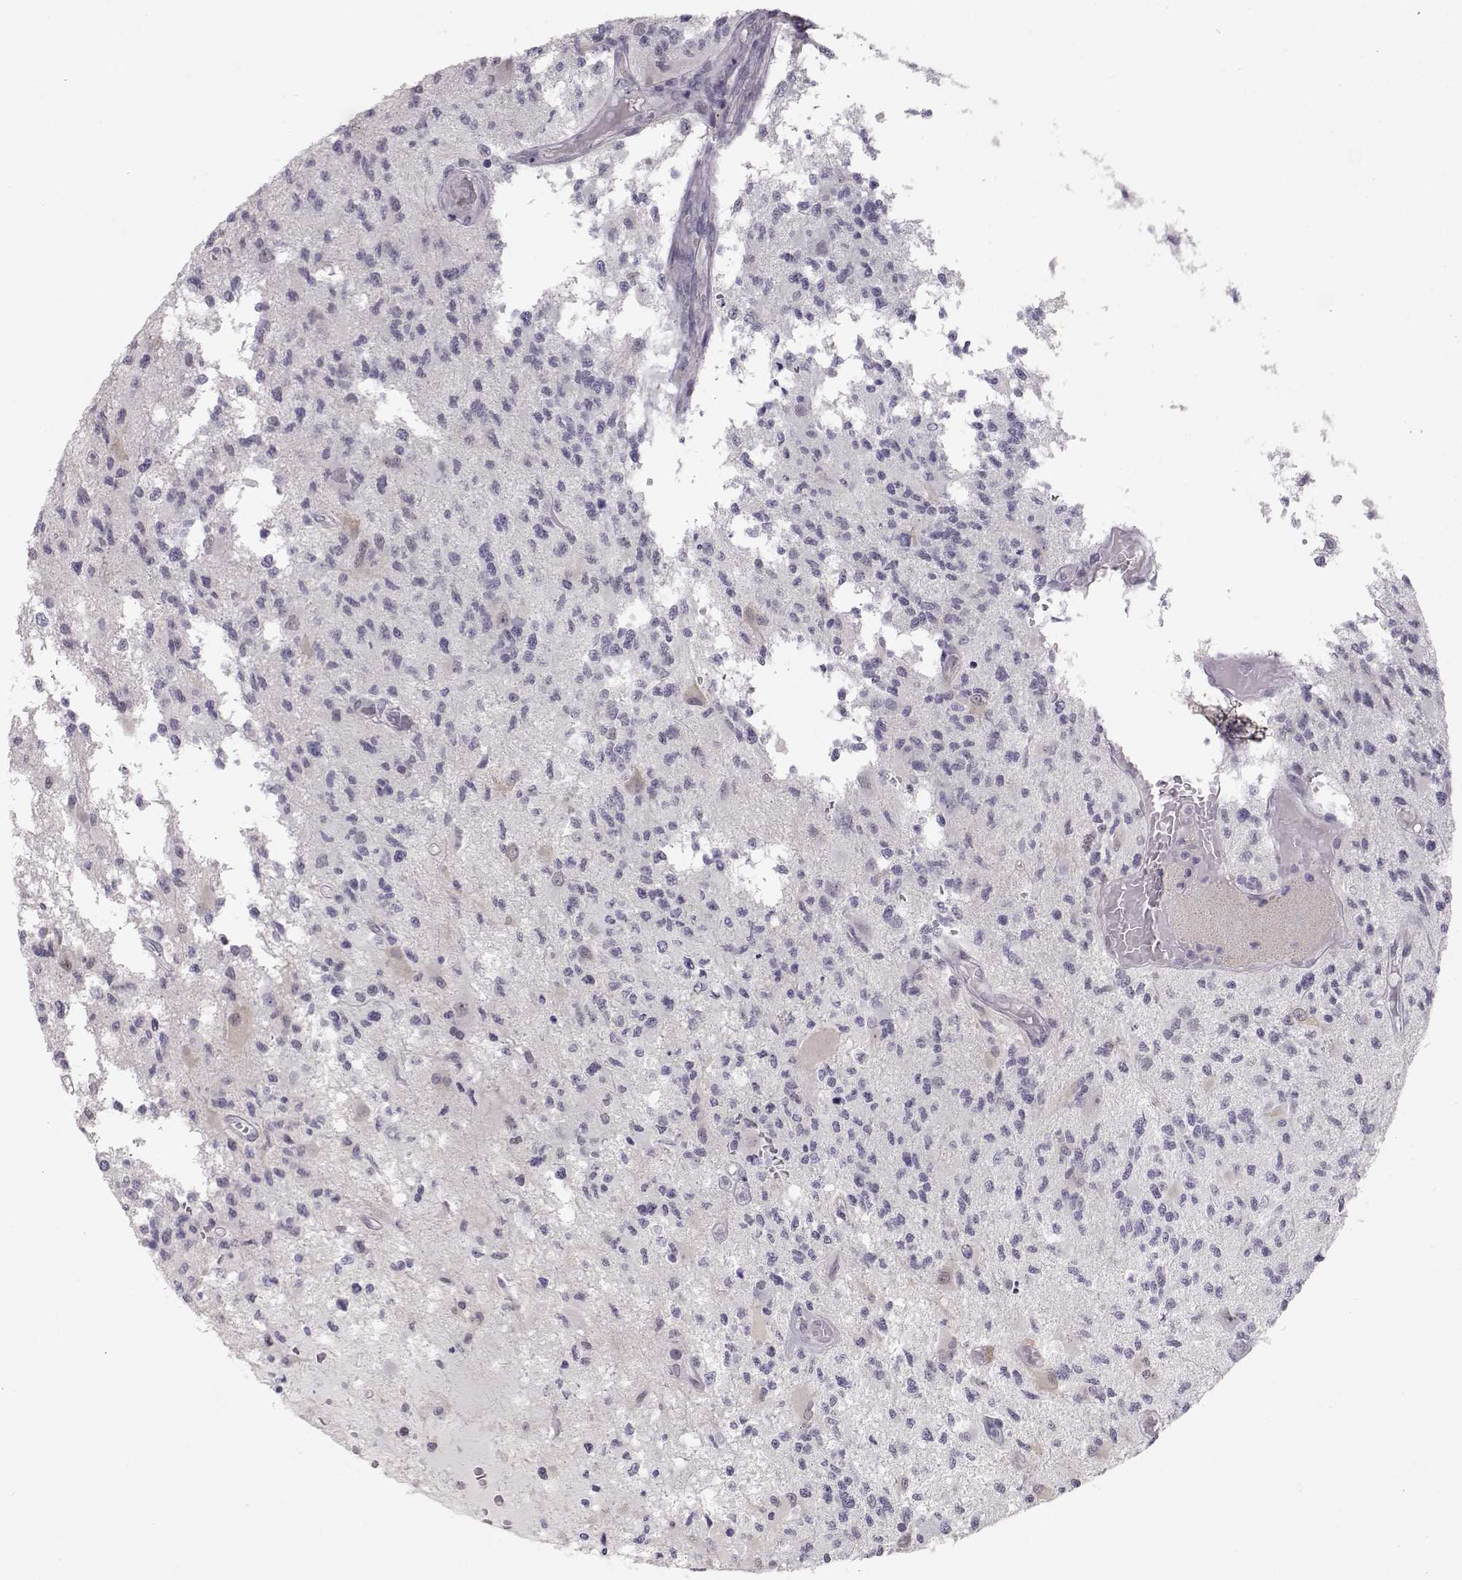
{"staining": {"intensity": "negative", "quantity": "none", "location": "none"}, "tissue": "glioma", "cell_type": "Tumor cells", "image_type": "cancer", "snomed": [{"axis": "morphology", "description": "Glioma, malignant, High grade"}, {"axis": "topography", "description": "Brain"}], "caption": "High magnification brightfield microscopy of malignant glioma (high-grade) stained with DAB (brown) and counterstained with hematoxylin (blue): tumor cells show no significant positivity.", "gene": "TEPP", "patient": {"sex": "female", "age": 63}}